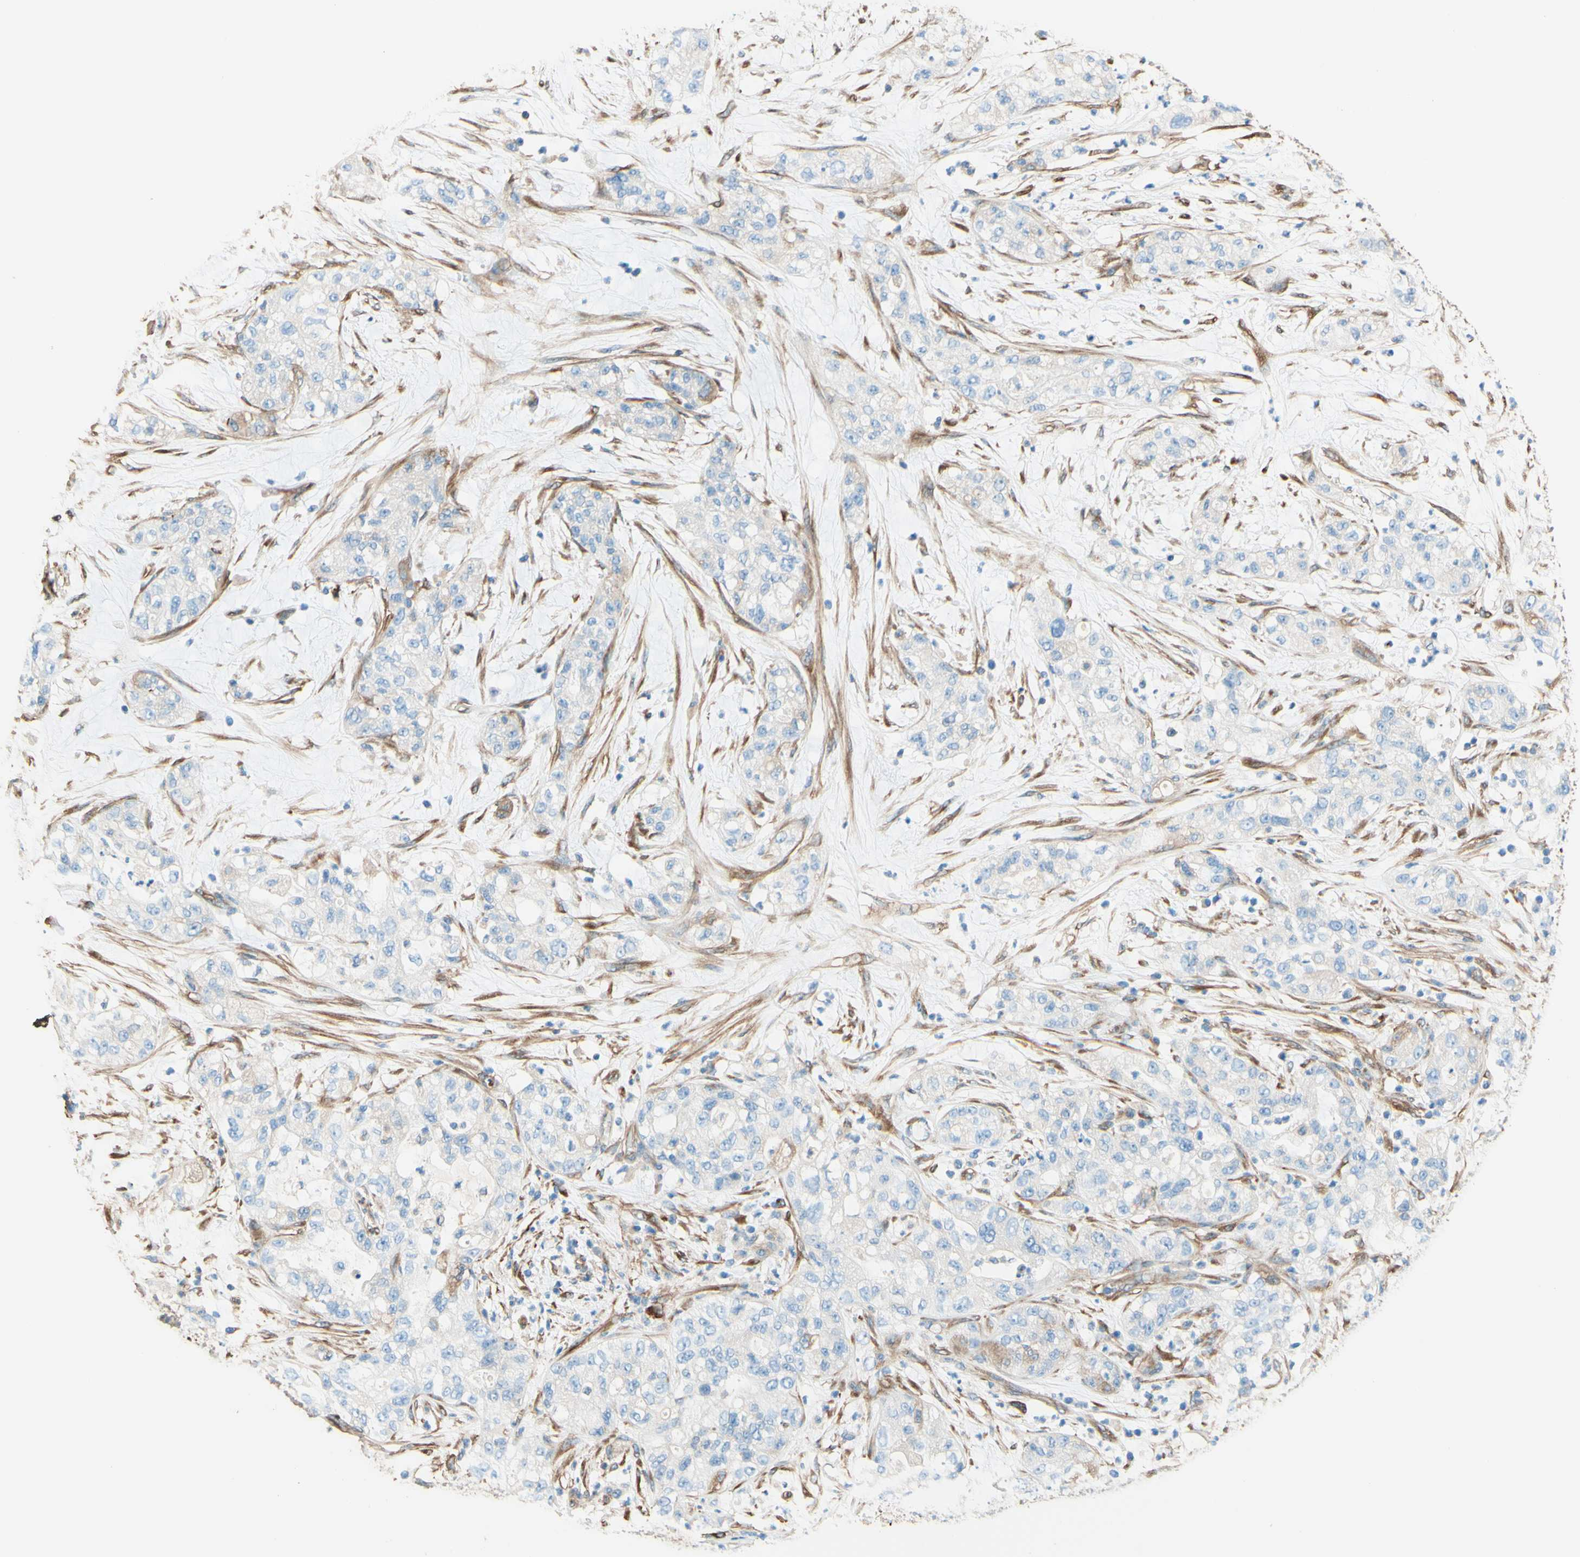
{"staining": {"intensity": "negative", "quantity": "none", "location": "none"}, "tissue": "pancreatic cancer", "cell_type": "Tumor cells", "image_type": "cancer", "snomed": [{"axis": "morphology", "description": "Adenocarcinoma, NOS"}, {"axis": "topography", "description": "Pancreas"}], "caption": "Immunohistochemistry of pancreatic cancer demonstrates no staining in tumor cells.", "gene": "DPYSL3", "patient": {"sex": "female", "age": 78}}